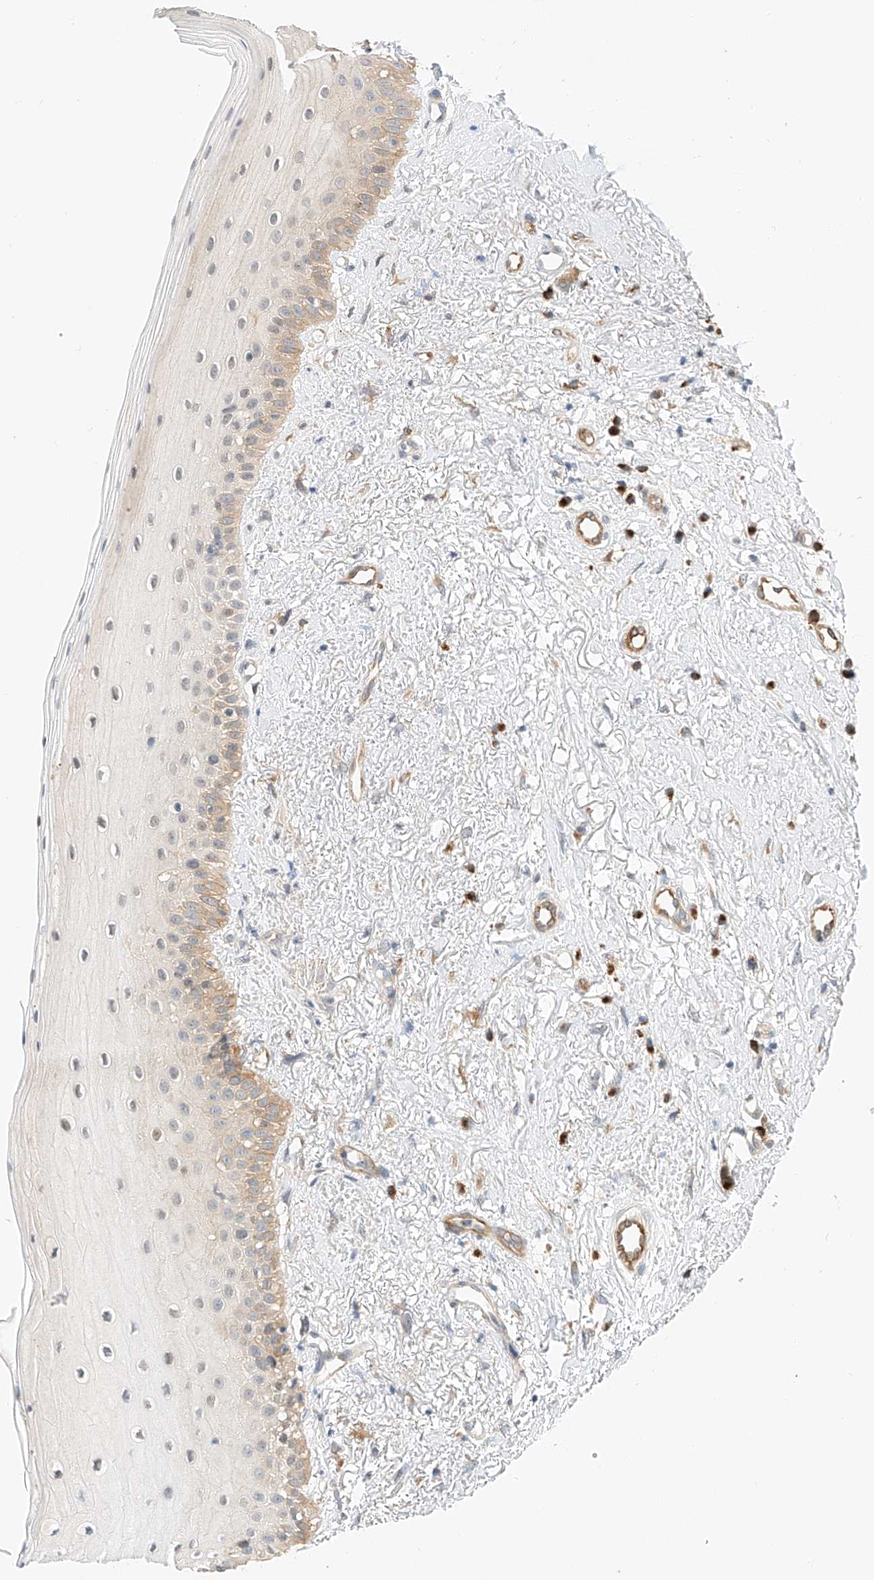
{"staining": {"intensity": "moderate", "quantity": "25%-75%", "location": "cytoplasmic/membranous"}, "tissue": "oral mucosa", "cell_type": "Squamous epithelial cells", "image_type": "normal", "snomed": [{"axis": "morphology", "description": "Normal tissue, NOS"}, {"axis": "topography", "description": "Oral tissue"}], "caption": "Oral mucosa stained for a protein demonstrates moderate cytoplasmic/membranous positivity in squamous epithelial cells. (Brightfield microscopy of DAB IHC at high magnification).", "gene": "CARMIL1", "patient": {"sex": "female", "age": 63}}